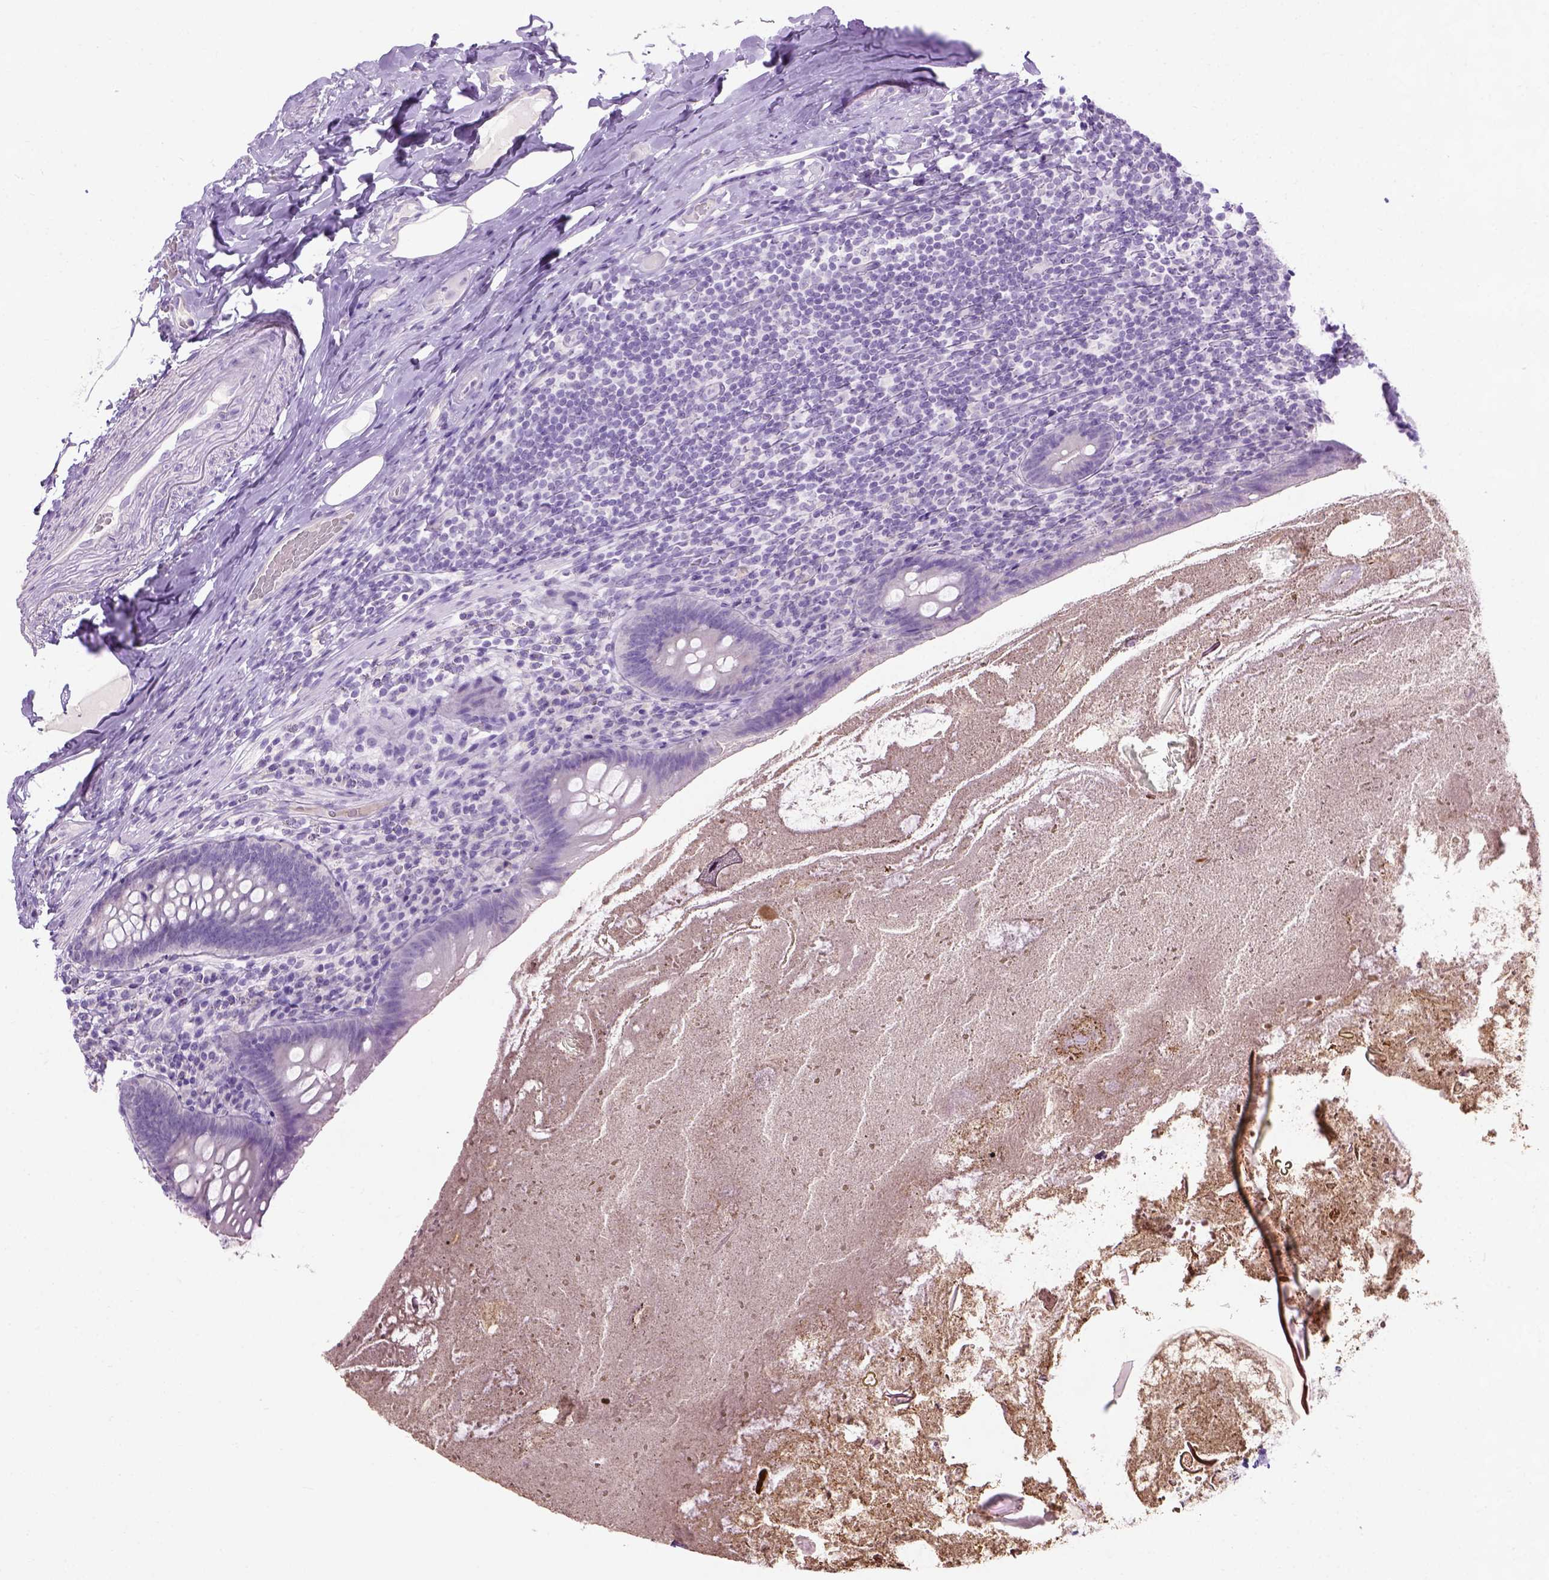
{"staining": {"intensity": "negative", "quantity": "none", "location": "none"}, "tissue": "appendix", "cell_type": "Glandular cells", "image_type": "normal", "snomed": [{"axis": "morphology", "description": "Normal tissue, NOS"}, {"axis": "topography", "description": "Appendix"}], "caption": "High power microscopy histopathology image of an immunohistochemistry (IHC) photomicrograph of unremarkable appendix, revealing no significant expression in glandular cells.", "gene": "CYP24A1", "patient": {"sex": "male", "age": 47}}